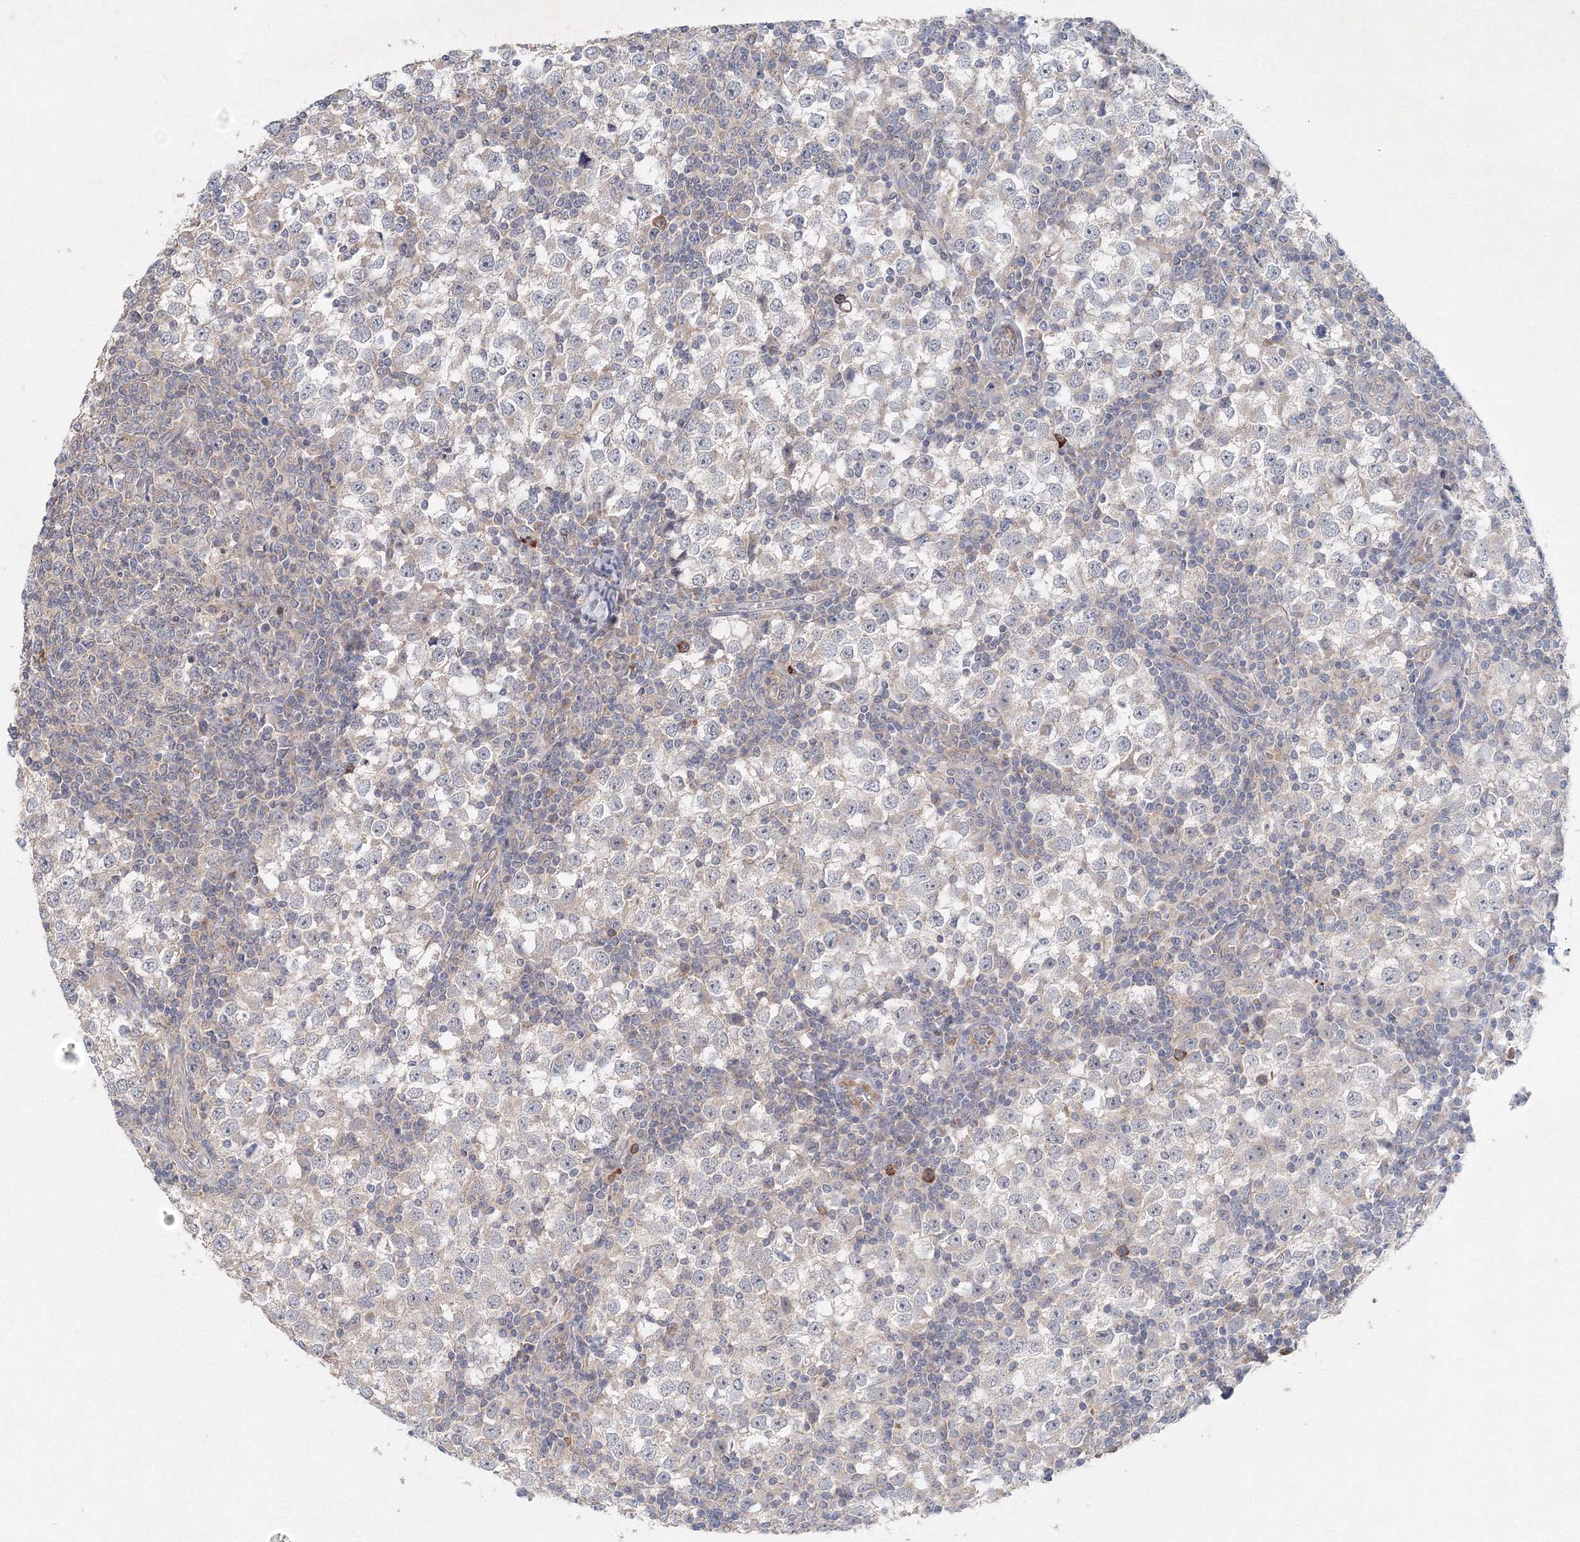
{"staining": {"intensity": "negative", "quantity": "none", "location": "none"}, "tissue": "testis cancer", "cell_type": "Tumor cells", "image_type": "cancer", "snomed": [{"axis": "morphology", "description": "Seminoma, NOS"}, {"axis": "topography", "description": "Testis"}], "caption": "Tumor cells show no significant protein positivity in testis cancer.", "gene": "WDR49", "patient": {"sex": "male", "age": 65}}